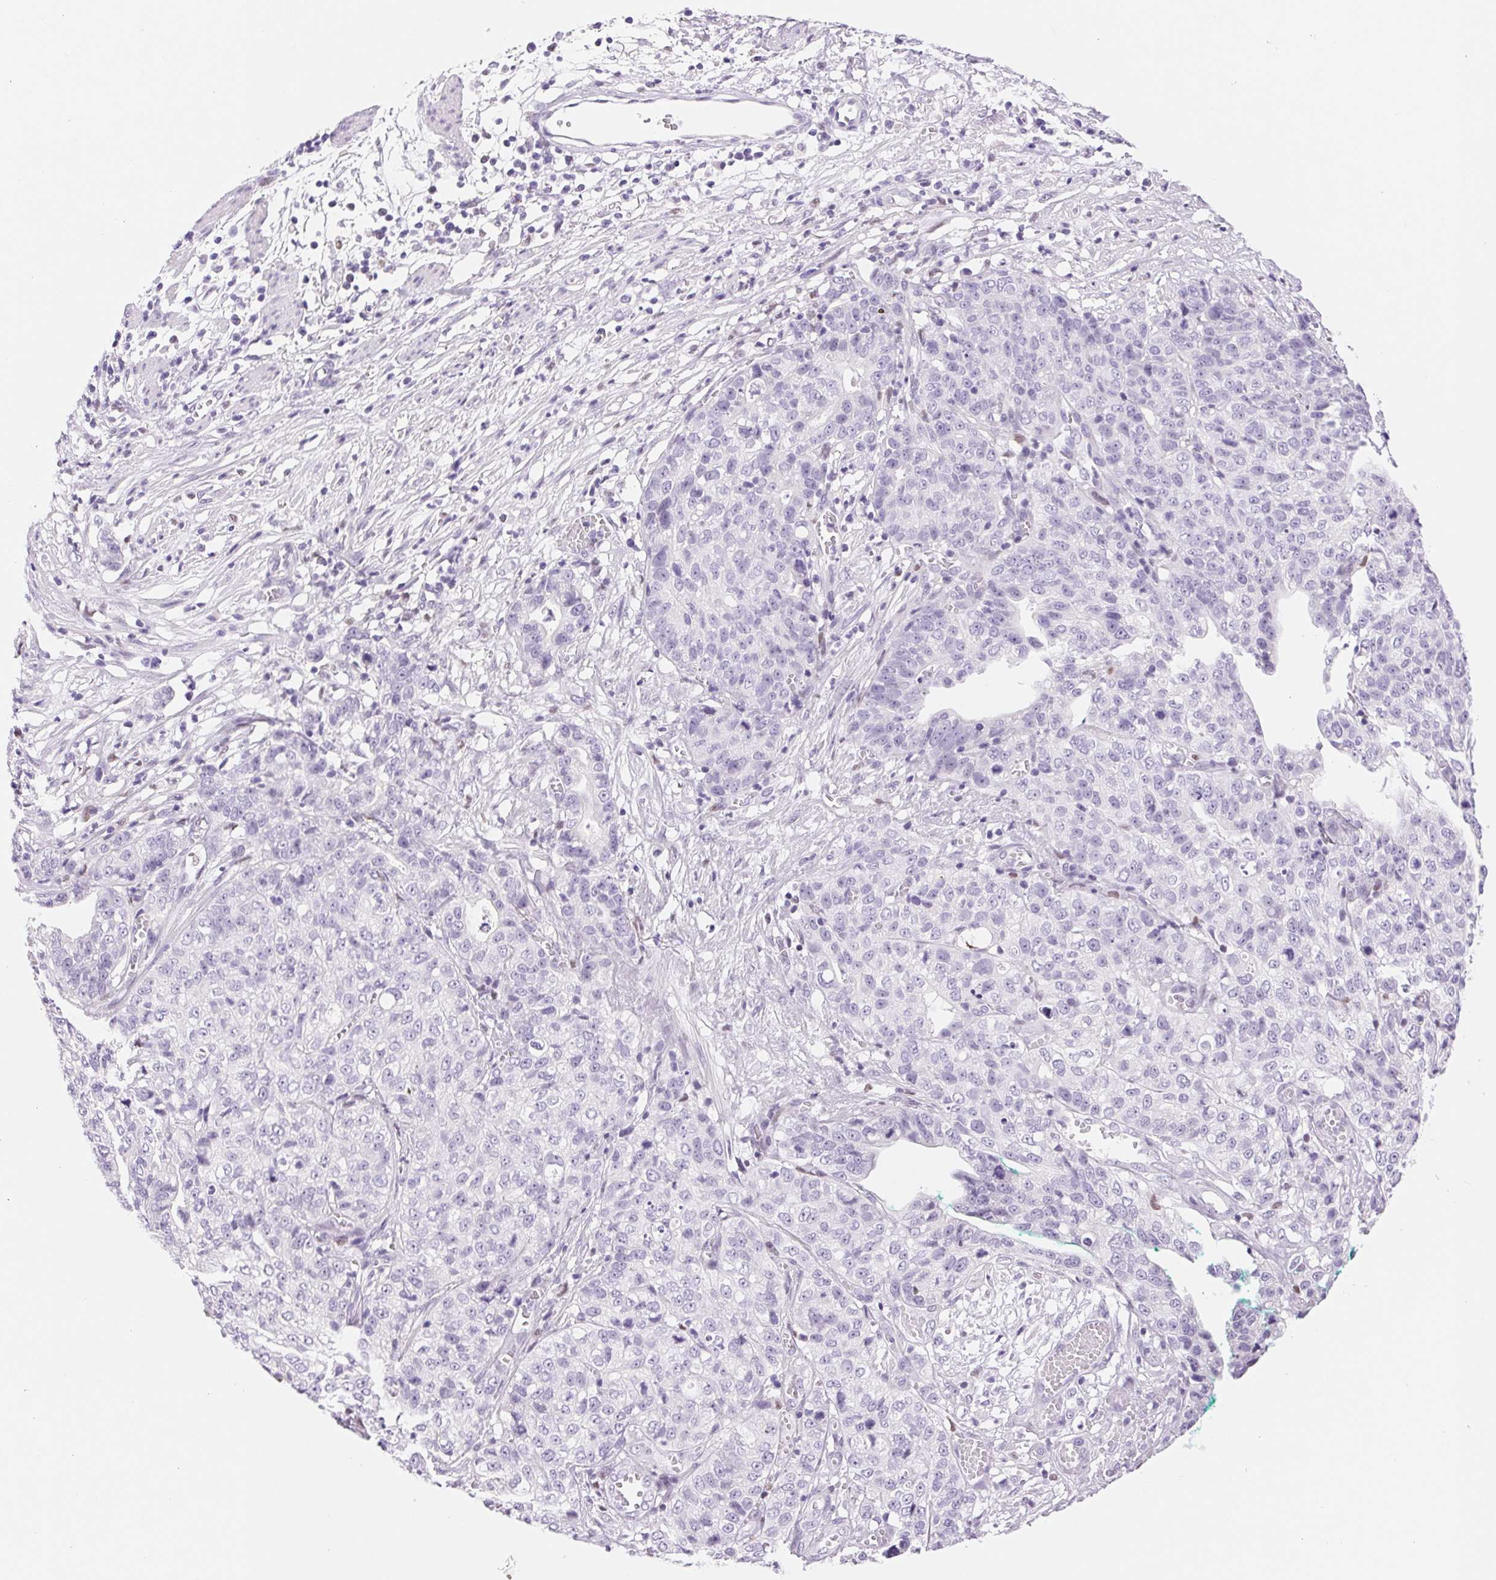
{"staining": {"intensity": "negative", "quantity": "none", "location": "none"}, "tissue": "stomach cancer", "cell_type": "Tumor cells", "image_type": "cancer", "snomed": [{"axis": "morphology", "description": "Adenocarcinoma, NOS"}, {"axis": "topography", "description": "Stomach, upper"}], "caption": "A micrograph of stomach adenocarcinoma stained for a protein reveals no brown staining in tumor cells.", "gene": "ASGR2", "patient": {"sex": "female", "age": 67}}